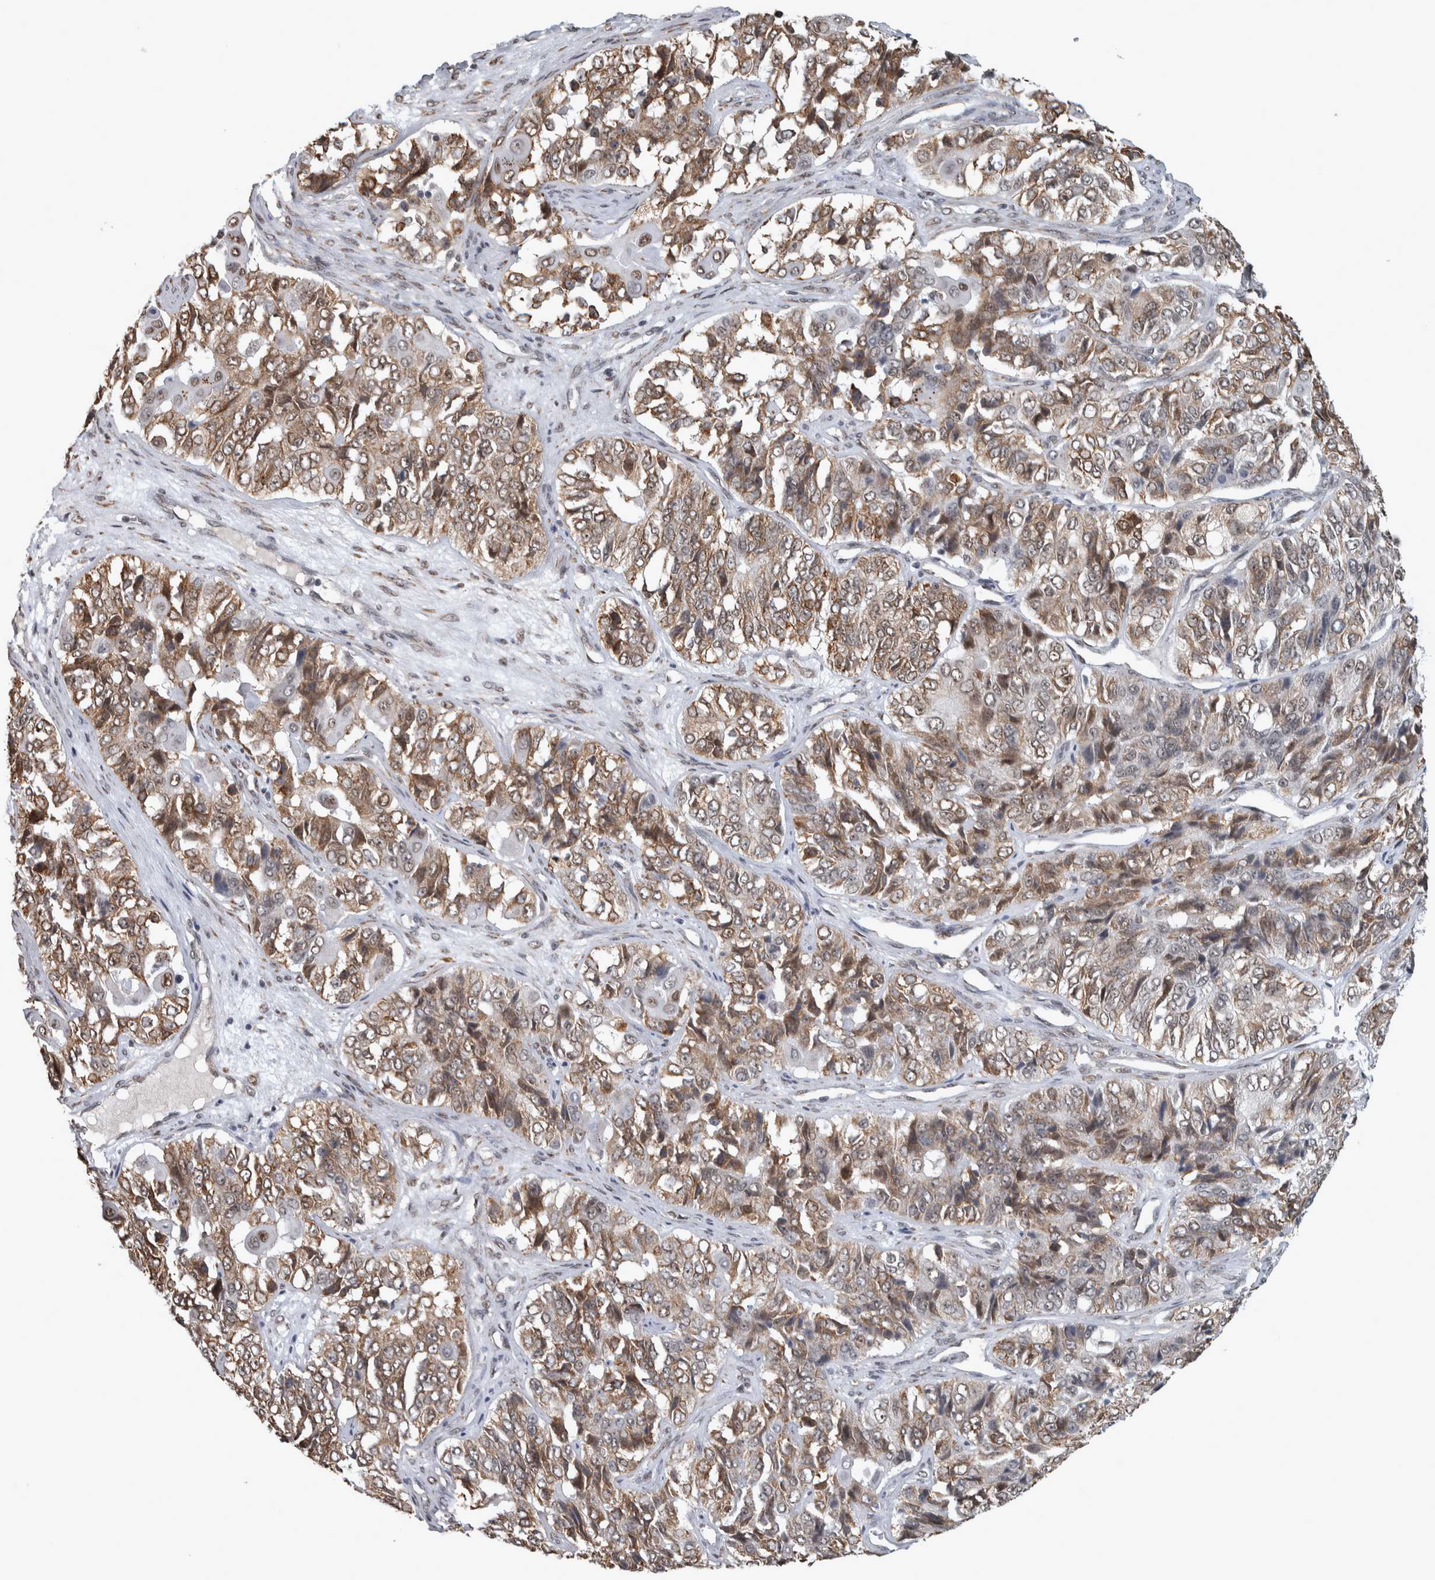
{"staining": {"intensity": "moderate", "quantity": ">75%", "location": "cytoplasmic/membranous"}, "tissue": "ovarian cancer", "cell_type": "Tumor cells", "image_type": "cancer", "snomed": [{"axis": "morphology", "description": "Carcinoma, endometroid"}, {"axis": "topography", "description": "Ovary"}], "caption": "High-power microscopy captured an immunohistochemistry (IHC) micrograph of ovarian endometroid carcinoma, revealing moderate cytoplasmic/membranous staining in about >75% of tumor cells.", "gene": "DDX42", "patient": {"sex": "female", "age": 51}}